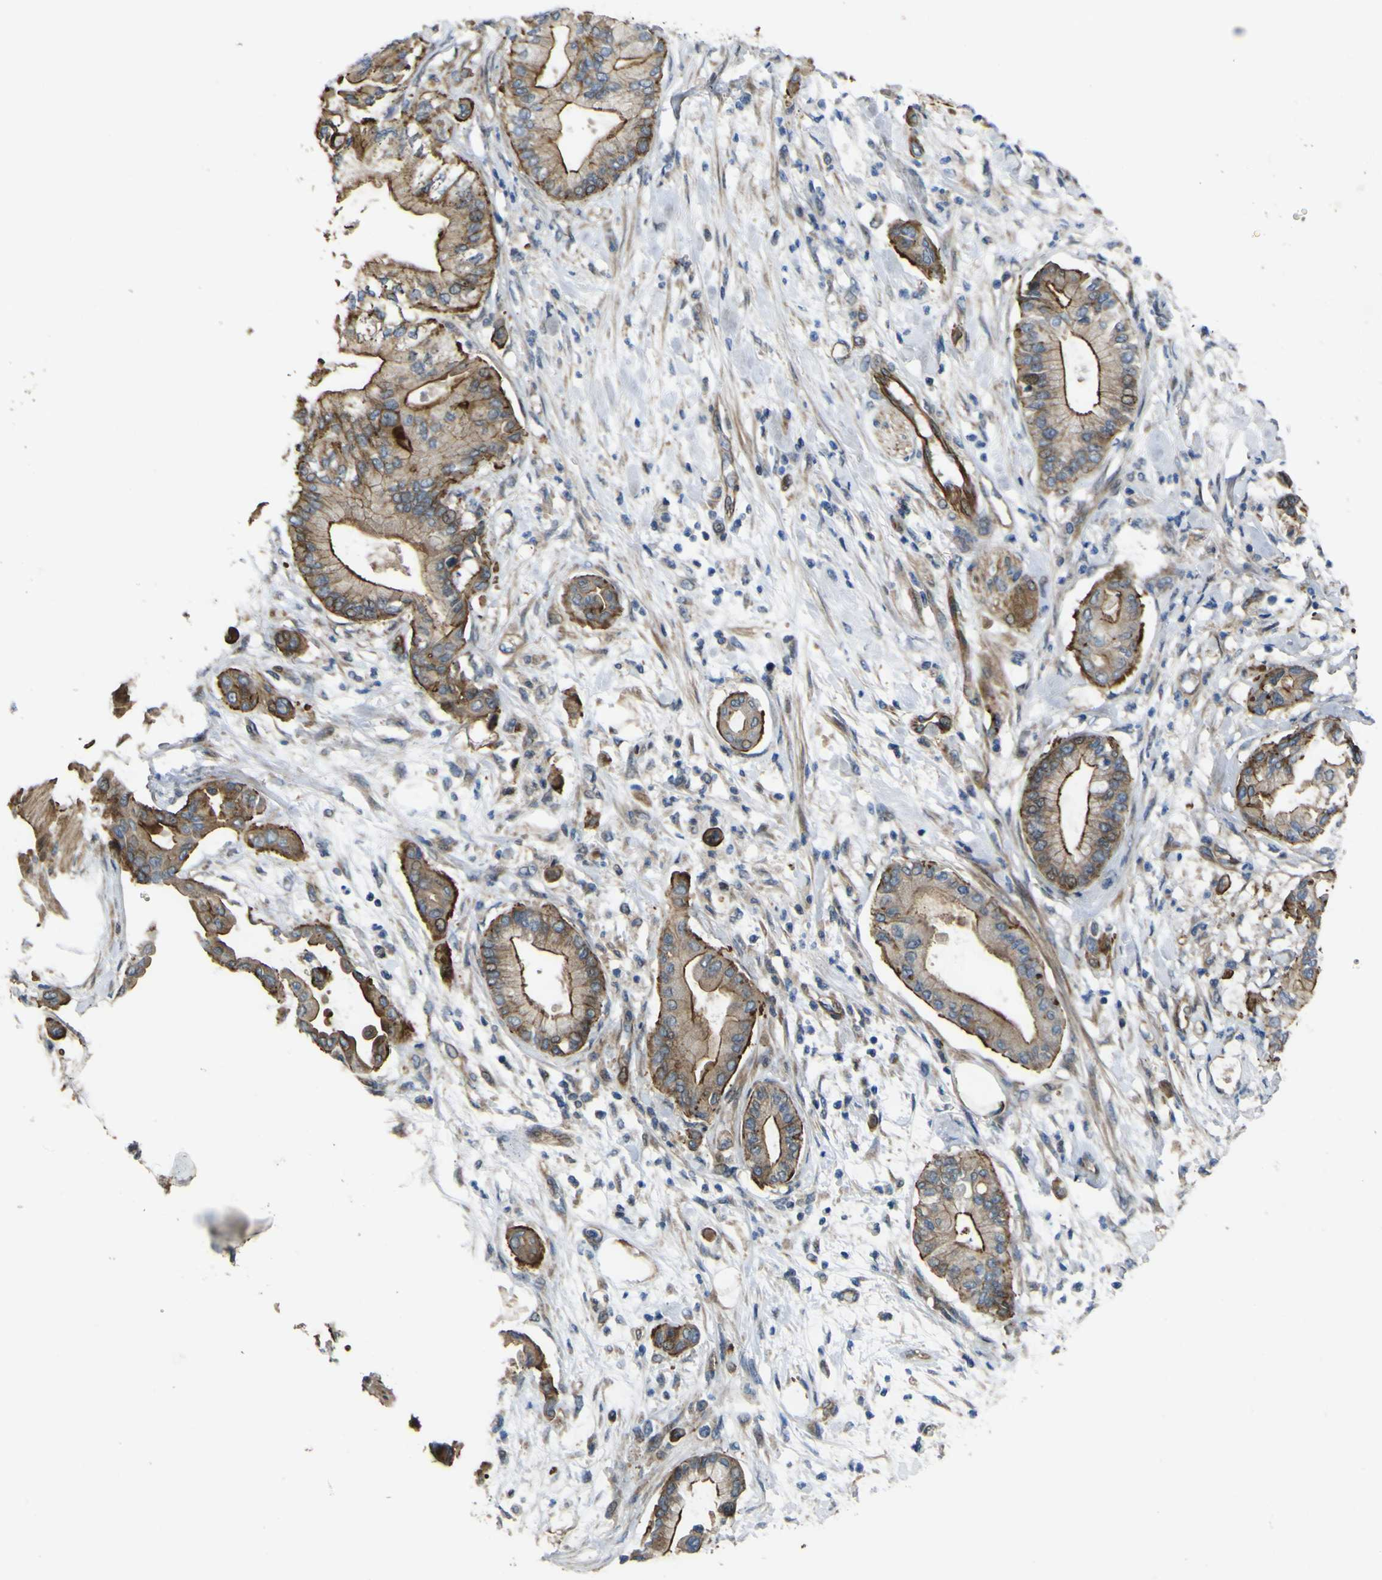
{"staining": {"intensity": "moderate", "quantity": ">75%", "location": "cytoplasmic/membranous"}, "tissue": "pancreatic cancer", "cell_type": "Tumor cells", "image_type": "cancer", "snomed": [{"axis": "morphology", "description": "Adenocarcinoma, NOS"}, {"axis": "morphology", "description": "Adenocarcinoma, metastatic, NOS"}, {"axis": "topography", "description": "Lymph node"}, {"axis": "topography", "description": "Pancreas"}, {"axis": "topography", "description": "Duodenum"}], "caption": "Tumor cells demonstrate moderate cytoplasmic/membranous positivity in approximately >75% of cells in pancreatic metastatic adenocarcinoma.", "gene": "FBXO30", "patient": {"sex": "female", "age": 64}}